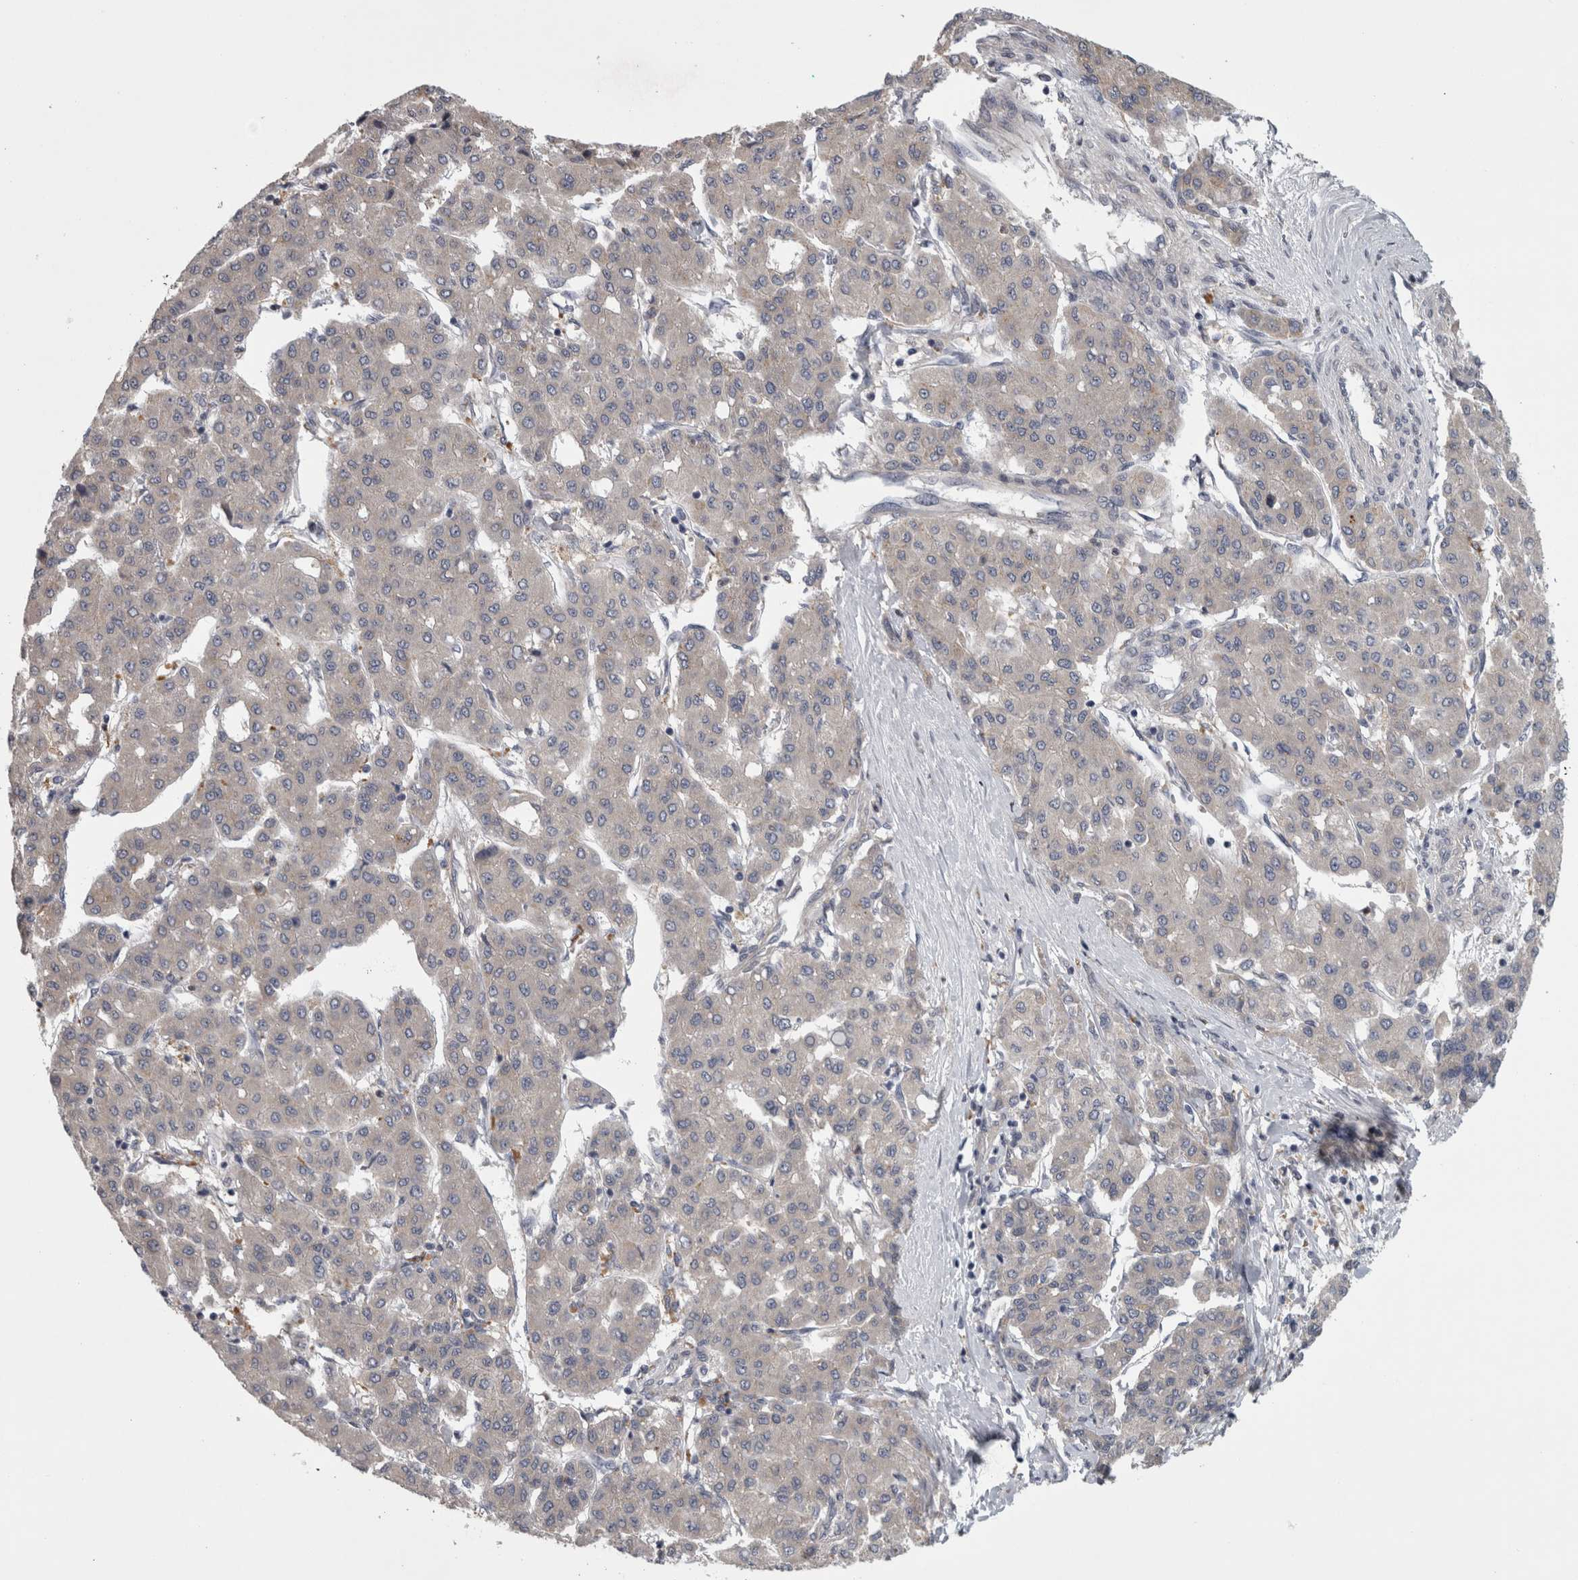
{"staining": {"intensity": "negative", "quantity": "none", "location": "none"}, "tissue": "liver cancer", "cell_type": "Tumor cells", "image_type": "cancer", "snomed": [{"axis": "morphology", "description": "Carcinoma, Hepatocellular, NOS"}, {"axis": "topography", "description": "Liver"}], "caption": "This is a micrograph of IHC staining of liver hepatocellular carcinoma, which shows no staining in tumor cells.", "gene": "PRKCI", "patient": {"sex": "male", "age": 65}}